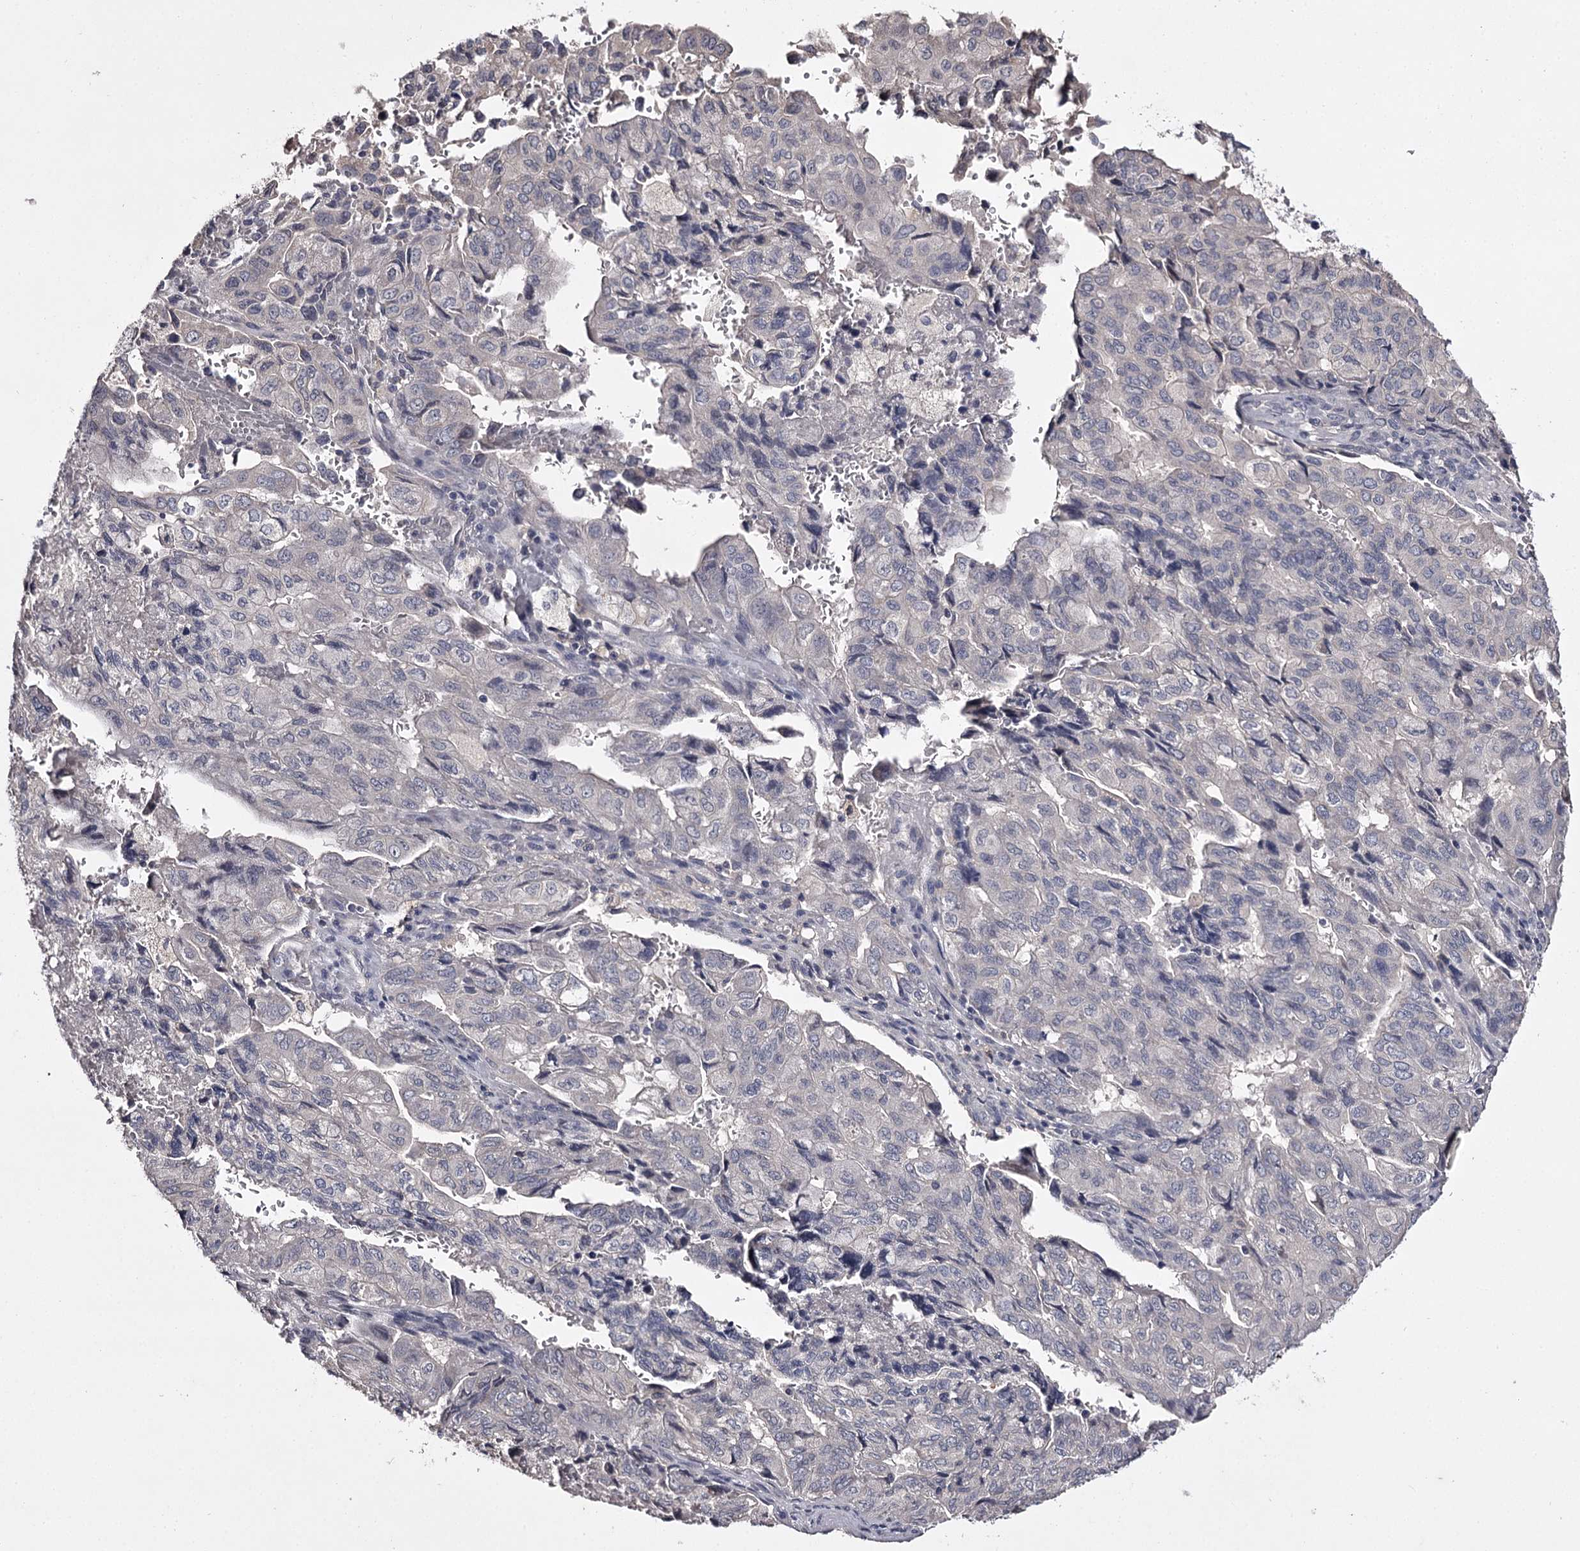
{"staining": {"intensity": "negative", "quantity": "none", "location": "none"}, "tissue": "pancreatic cancer", "cell_type": "Tumor cells", "image_type": "cancer", "snomed": [{"axis": "morphology", "description": "Adenocarcinoma, NOS"}, {"axis": "topography", "description": "Pancreas"}], "caption": "Tumor cells are negative for protein expression in human pancreatic adenocarcinoma.", "gene": "PRM2", "patient": {"sex": "male", "age": 59}}